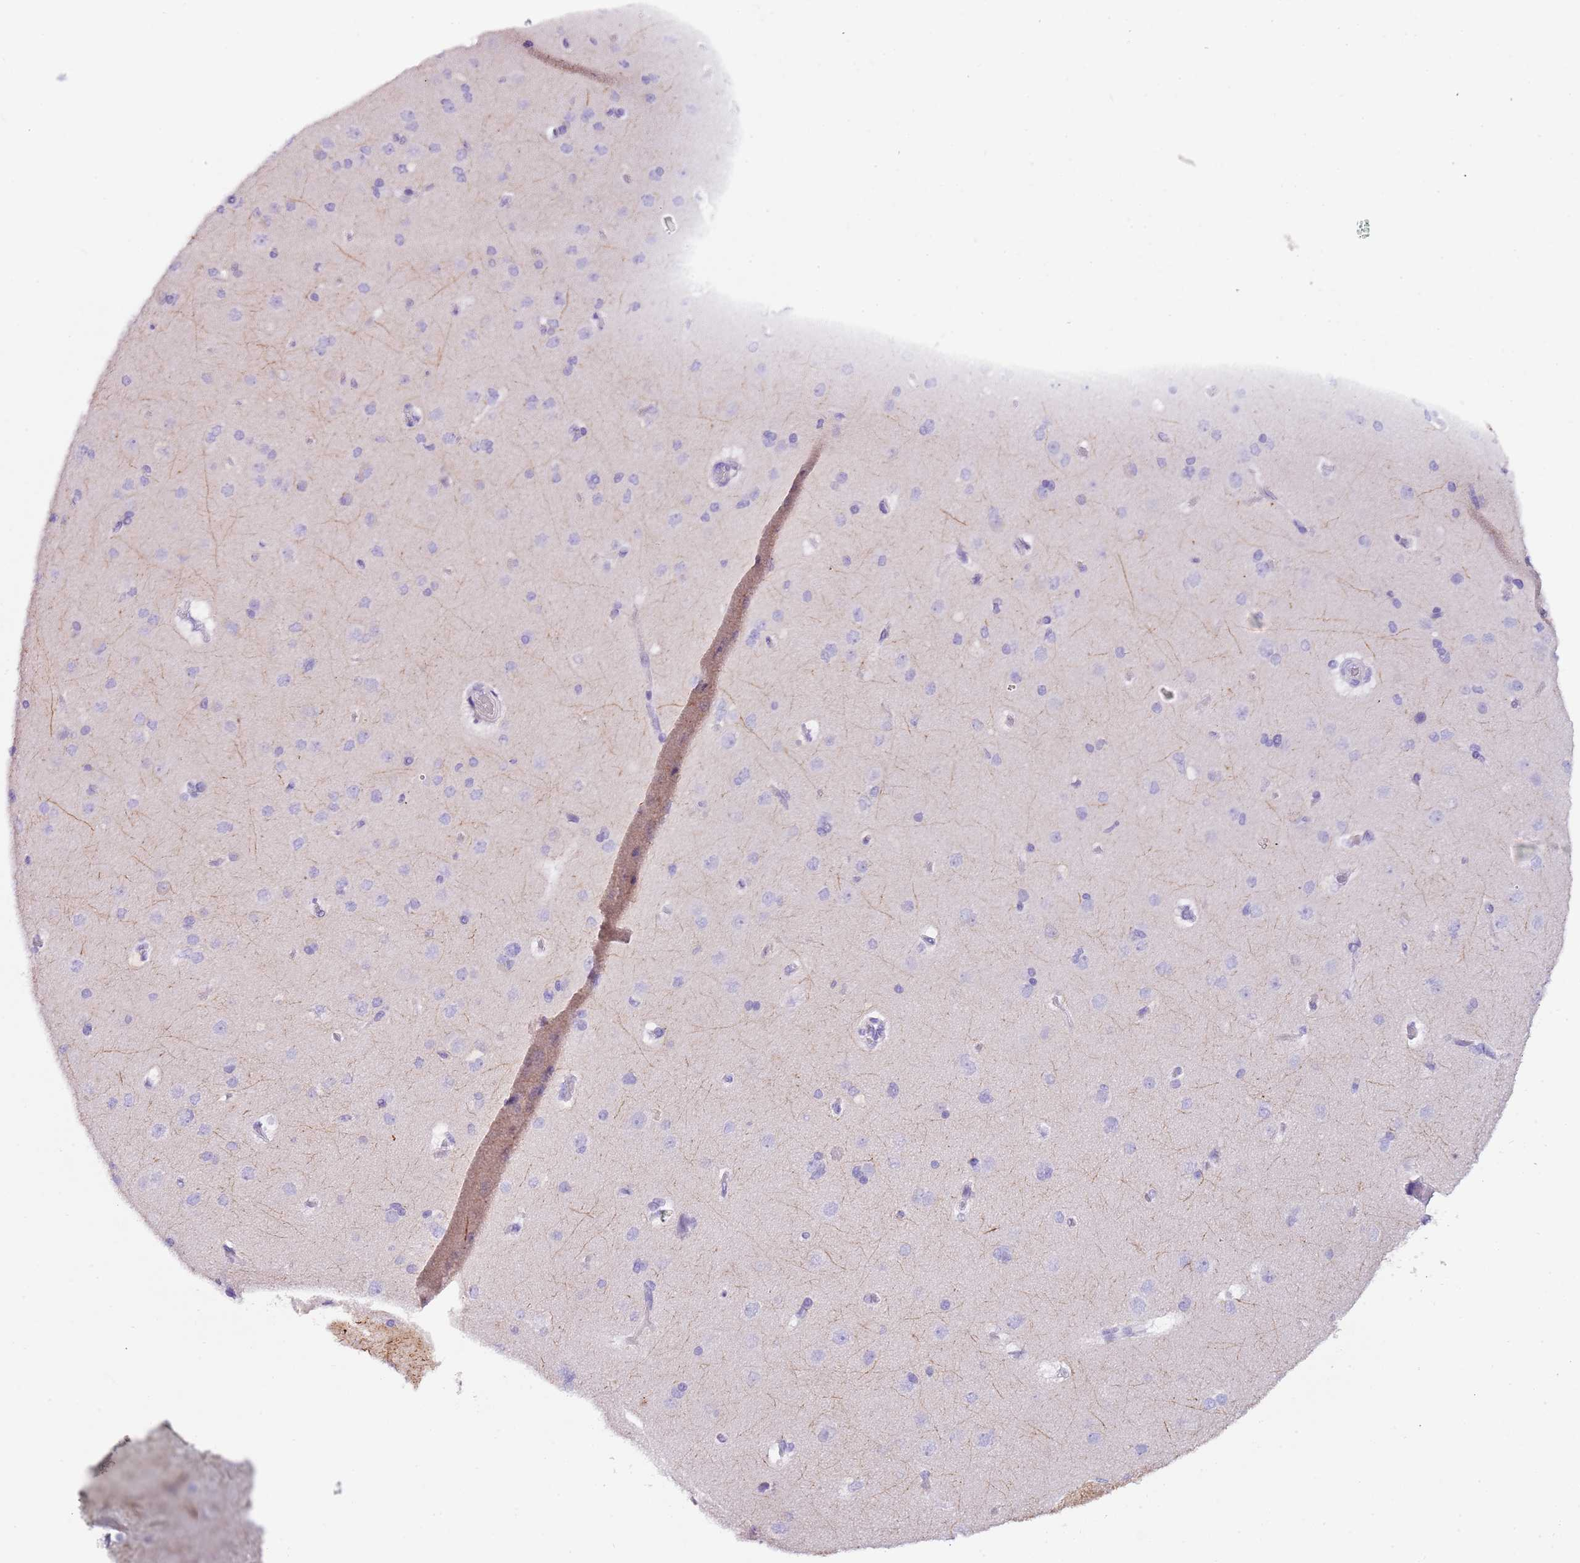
{"staining": {"intensity": "negative", "quantity": "none", "location": "none"}, "tissue": "cerebral cortex", "cell_type": "Endothelial cells", "image_type": "normal", "snomed": [{"axis": "morphology", "description": "Normal tissue, NOS"}, {"axis": "topography", "description": "Cerebral cortex"}], "caption": "This is an IHC image of benign cerebral cortex. There is no expression in endothelial cells.", "gene": "ENSG00000271254", "patient": {"sex": "male", "age": 62}}